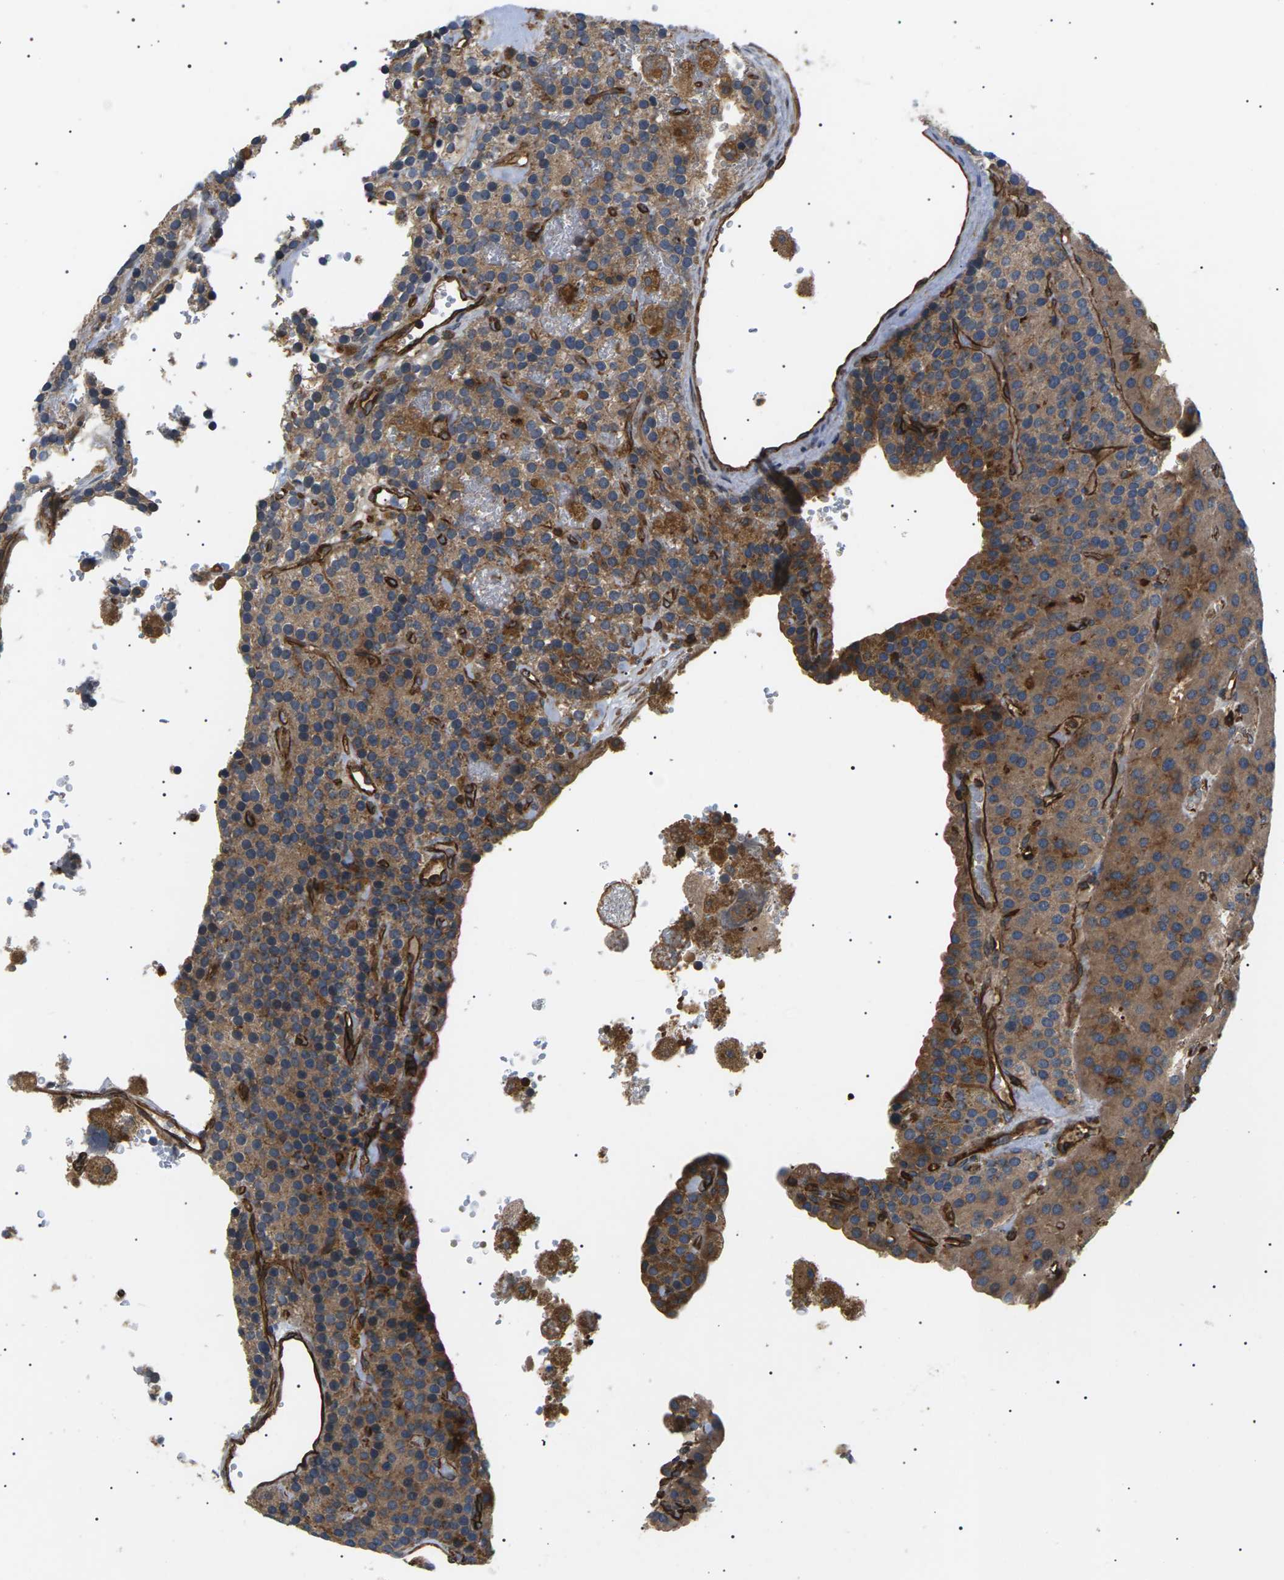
{"staining": {"intensity": "moderate", "quantity": ">75%", "location": "cytoplasmic/membranous"}, "tissue": "parathyroid gland", "cell_type": "Glandular cells", "image_type": "normal", "snomed": [{"axis": "morphology", "description": "Normal tissue, NOS"}, {"axis": "morphology", "description": "Adenoma, NOS"}, {"axis": "topography", "description": "Parathyroid gland"}], "caption": "Moderate cytoplasmic/membranous expression is seen in about >75% of glandular cells in benign parathyroid gland.", "gene": "TMTC4", "patient": {"sex": "female", "age": 86}}